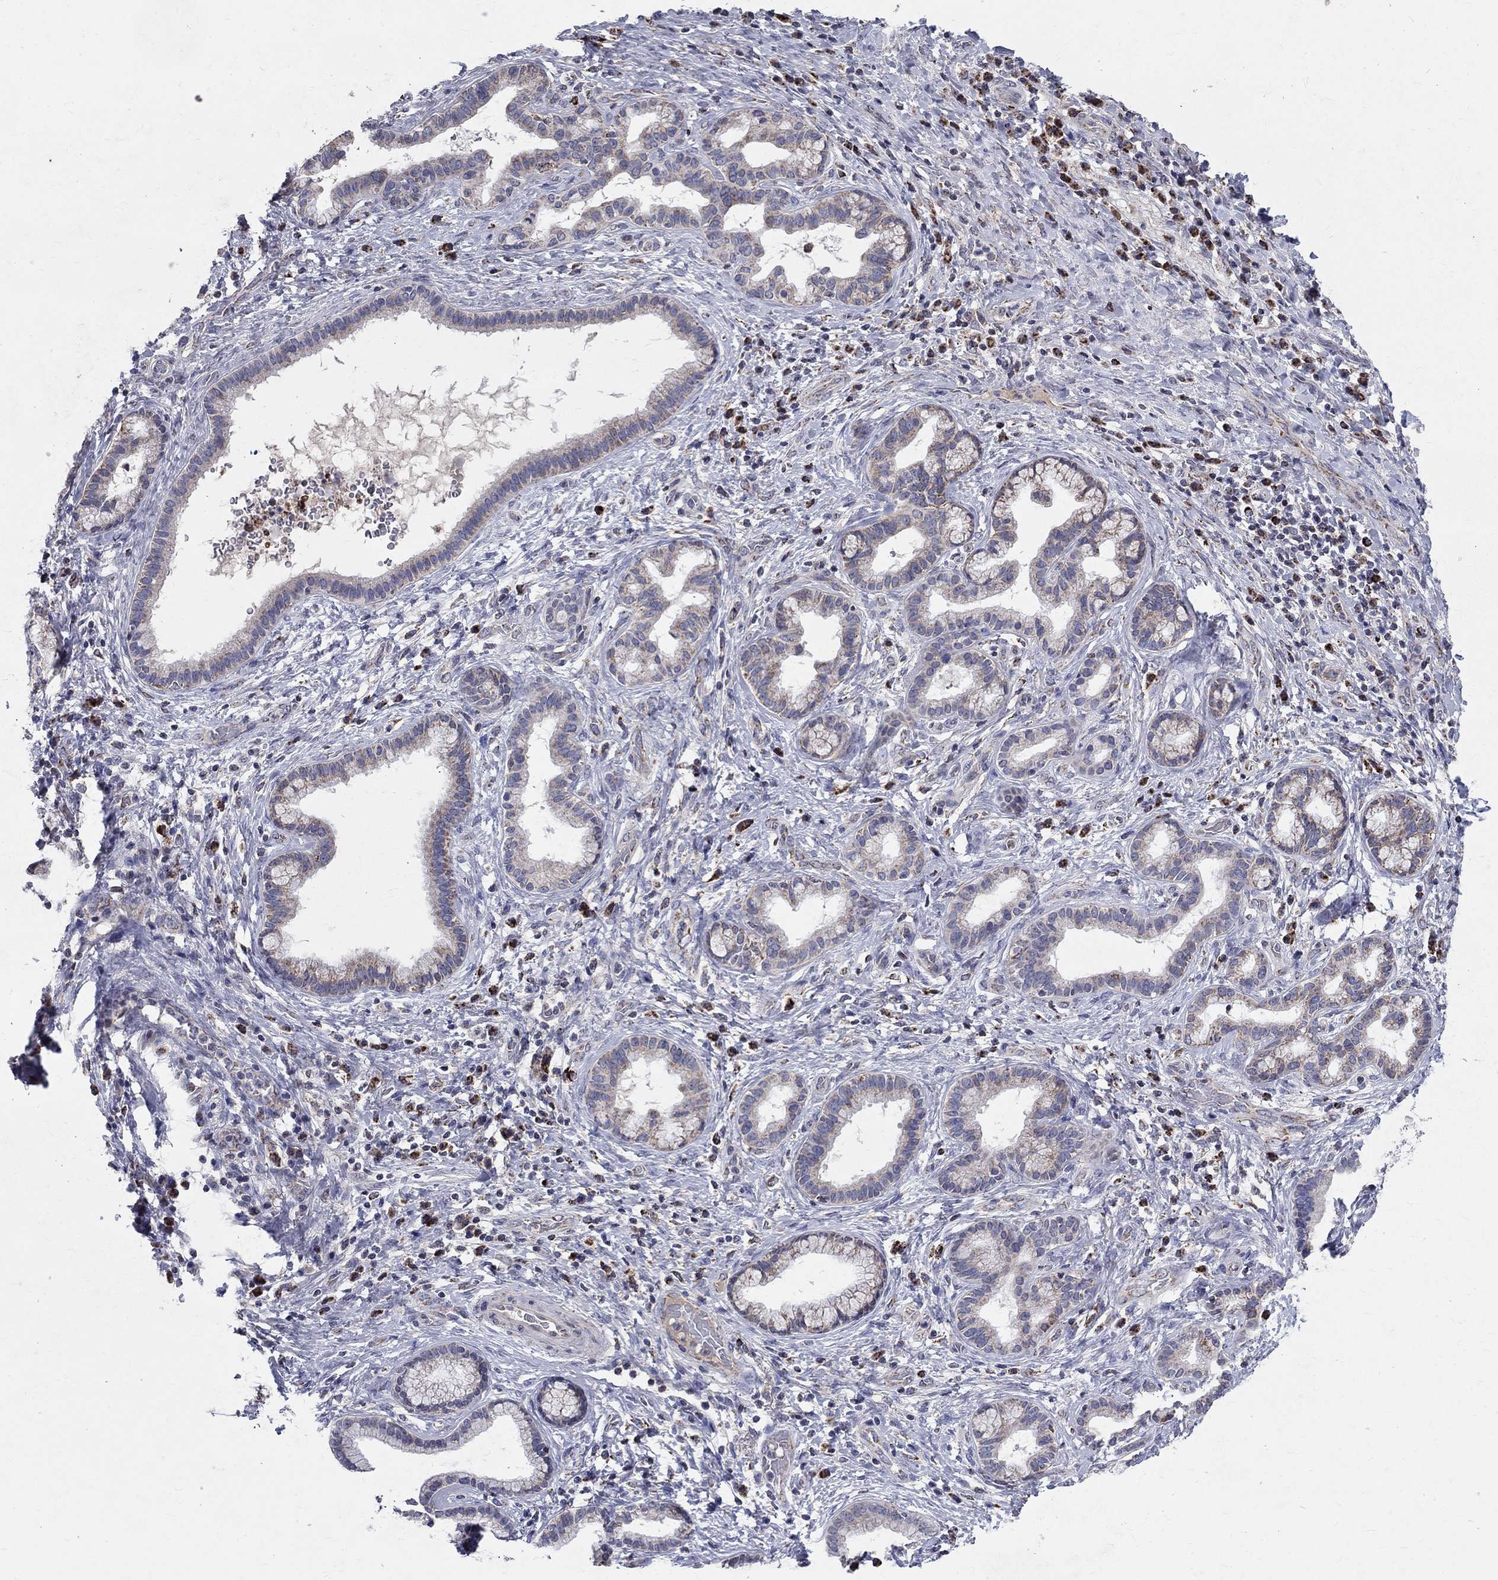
{"staining": {"intensity": "moderate", "quantity": "<25%", "location": "cytoplasmic/membranous"}, "tissue": "liver cancer", "cell_type": "Tumor cells", "image_type": "cancer", "snomed": [{"axis": "morphology", "description": "Cholangiocarcinoma"}, {"axis": "topography", "description": "Liver"}], "caption": "Cholangiocarcinoma (liver) tissue displays moderate cytoplasmic/membranous staining in approximately <25% of tumor cells, visualized by immunohistochemistry. (brown staining indicates protein expression, while blue staining denotes nuclei).", "gene": "SLC4A10", "patient": {"sex": "female", "age": 73}}